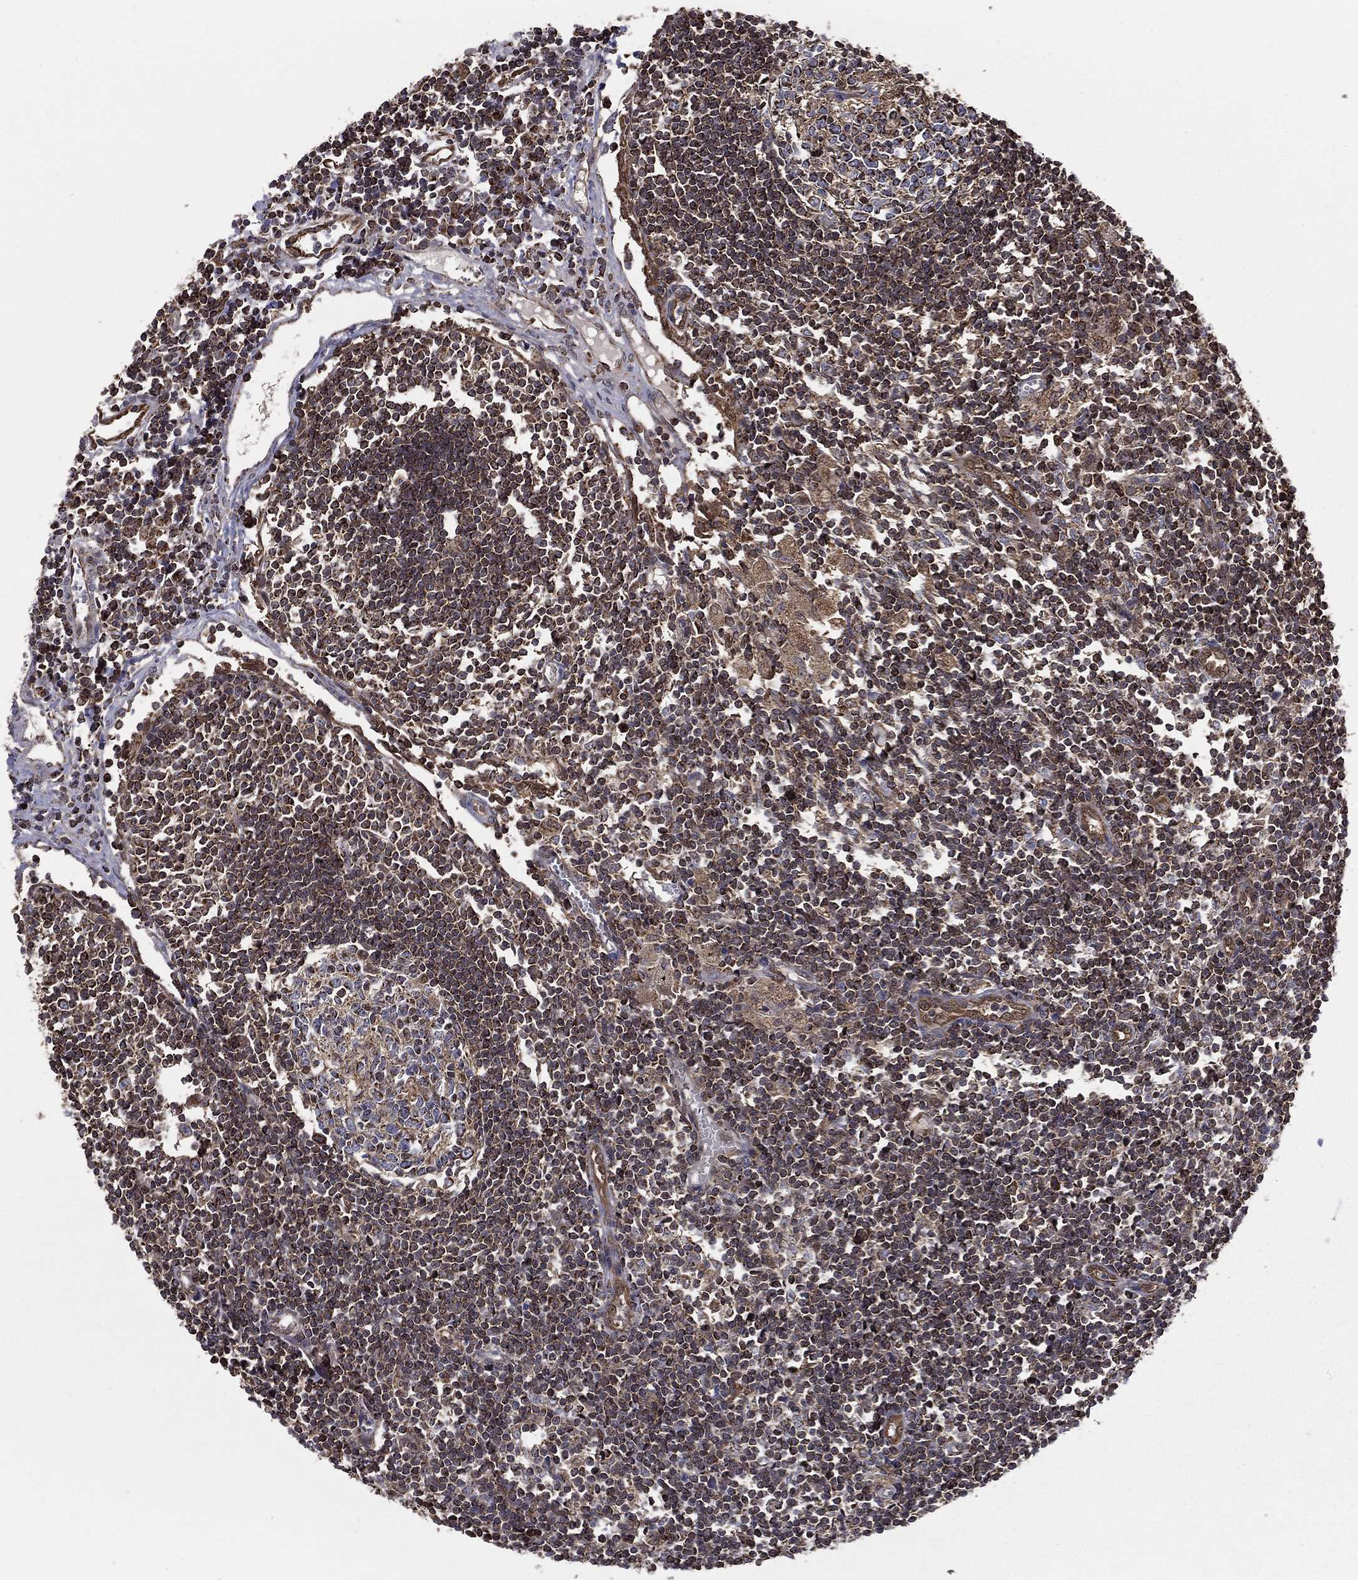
{"staining": {"intensity": "moderate", "quantity": "<25%", "location": "cytoplasmic/membranous"}, "tissue": "lymph node", "cell_type": "Germinal center cells", "image_type": "normal", "snomed": [{"axis": "morphology", "description": "Normal tissue, NOS"}, {"axis": "morphology", "description": "Adenocarcinoma, NOS"}, {"axis": "topography", "description": "Lymph node"}, {"axis": "topography", "description": "Pancreas"}], "caption": "A brown stain shows moderate cytoplasmic/membranous staining of a protein in germinal center cells of unremarkable human lymph node.", "gene": "ENSG00000288684", "patient": {"sex": "female", "age": 58}}